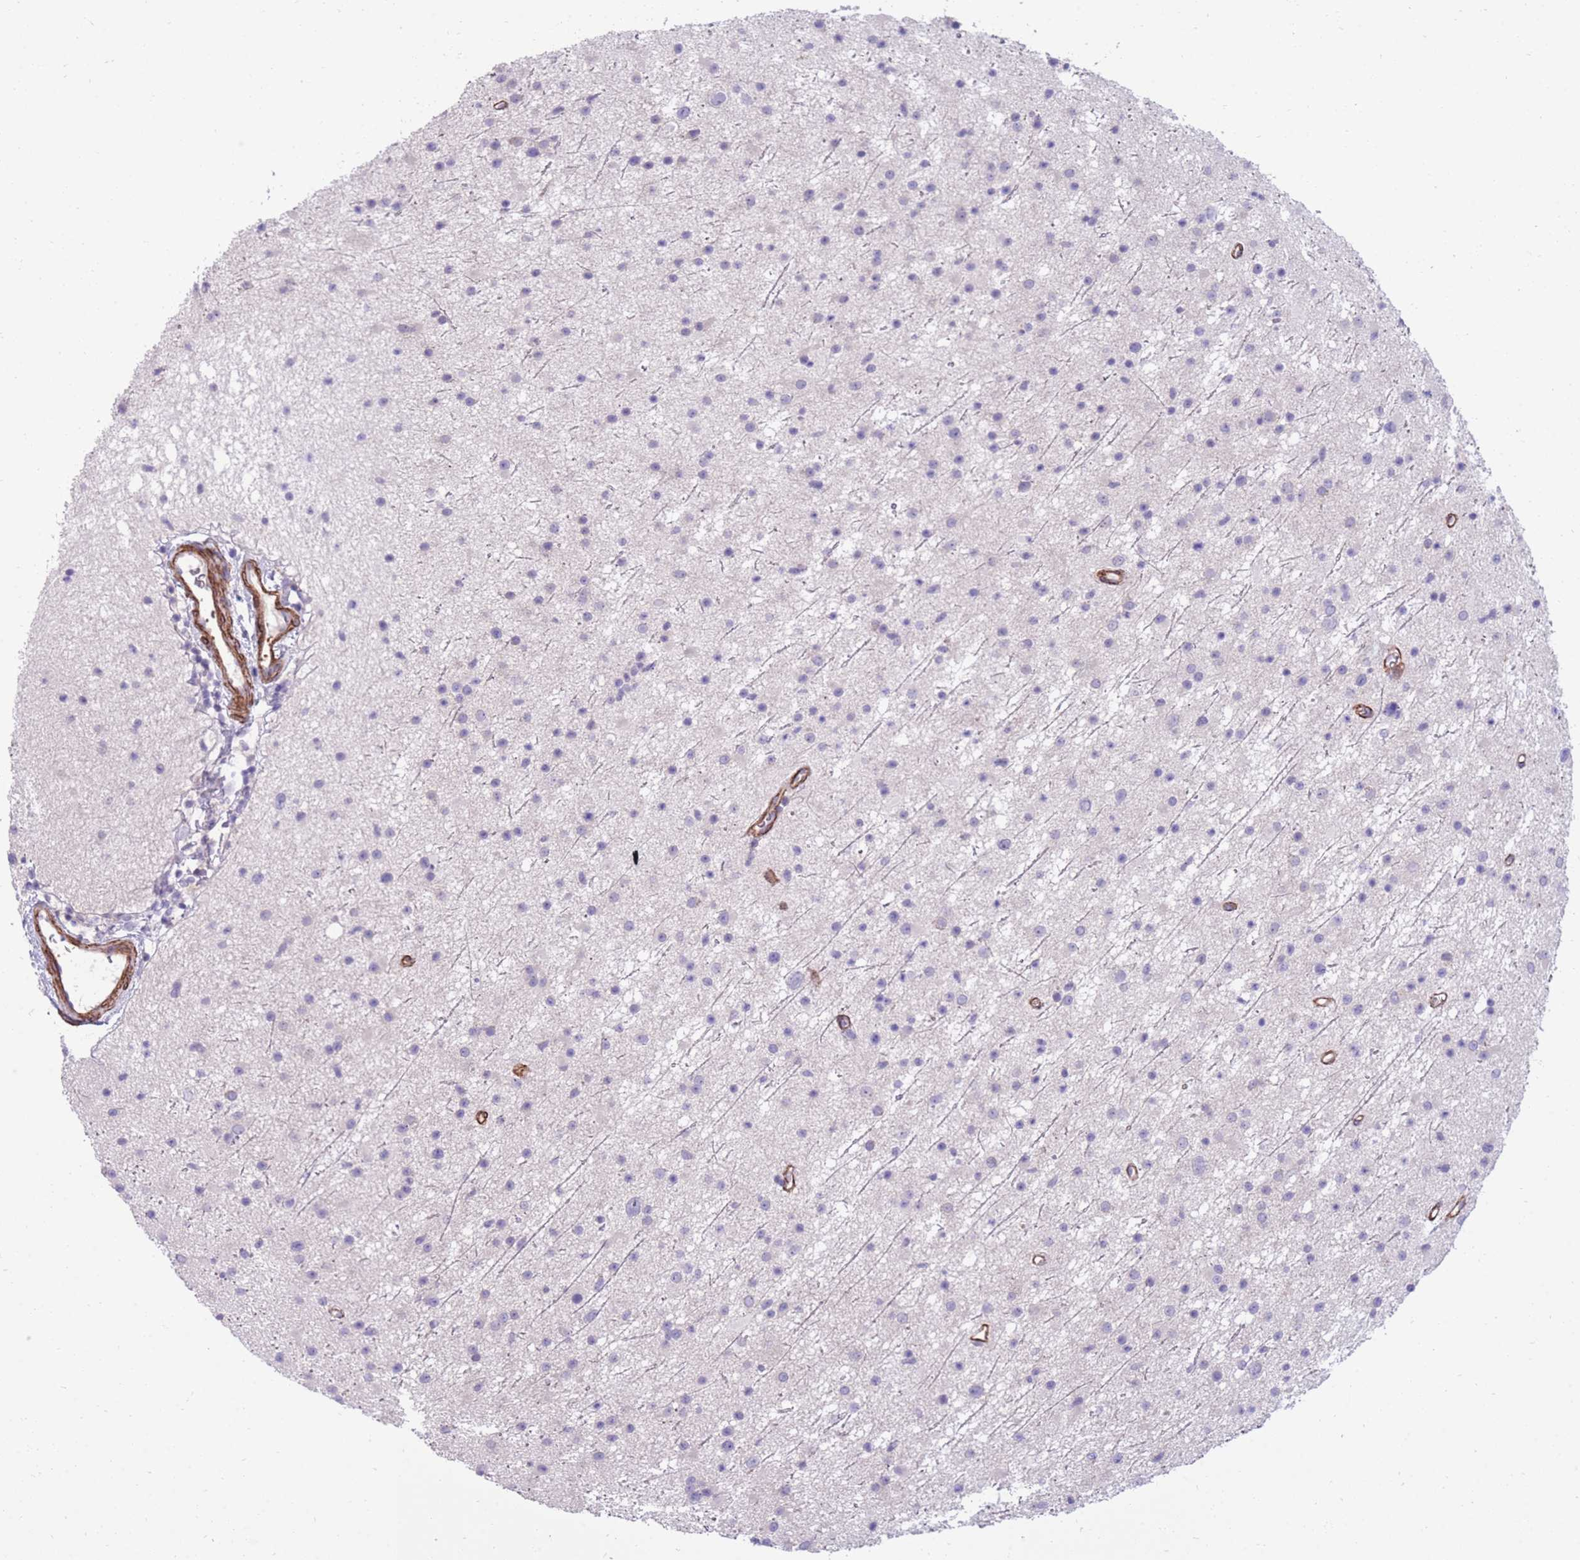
{"staining": {"intensity": "negative", "quantity": "none", "location": "none"}, "tissue": "glioma", "cell_type": "Tumor cells", "image_type": "cancer", "snomed": [{"axis": "morphology", "description": "Glioma, malignant, Low grade"}, {"axis": "topography", "description": "Cerebral cortex"}], "caption": "Tumor cells are negative for protein expression in human glioma. (Stains: DAB immunohistochemistry (IHC) with hematoxylin counter stain, Microscopy: brightfield microscopy at high magnification).", "gene": "RGS11", "patient": {"sex": "female", "age": 39}}